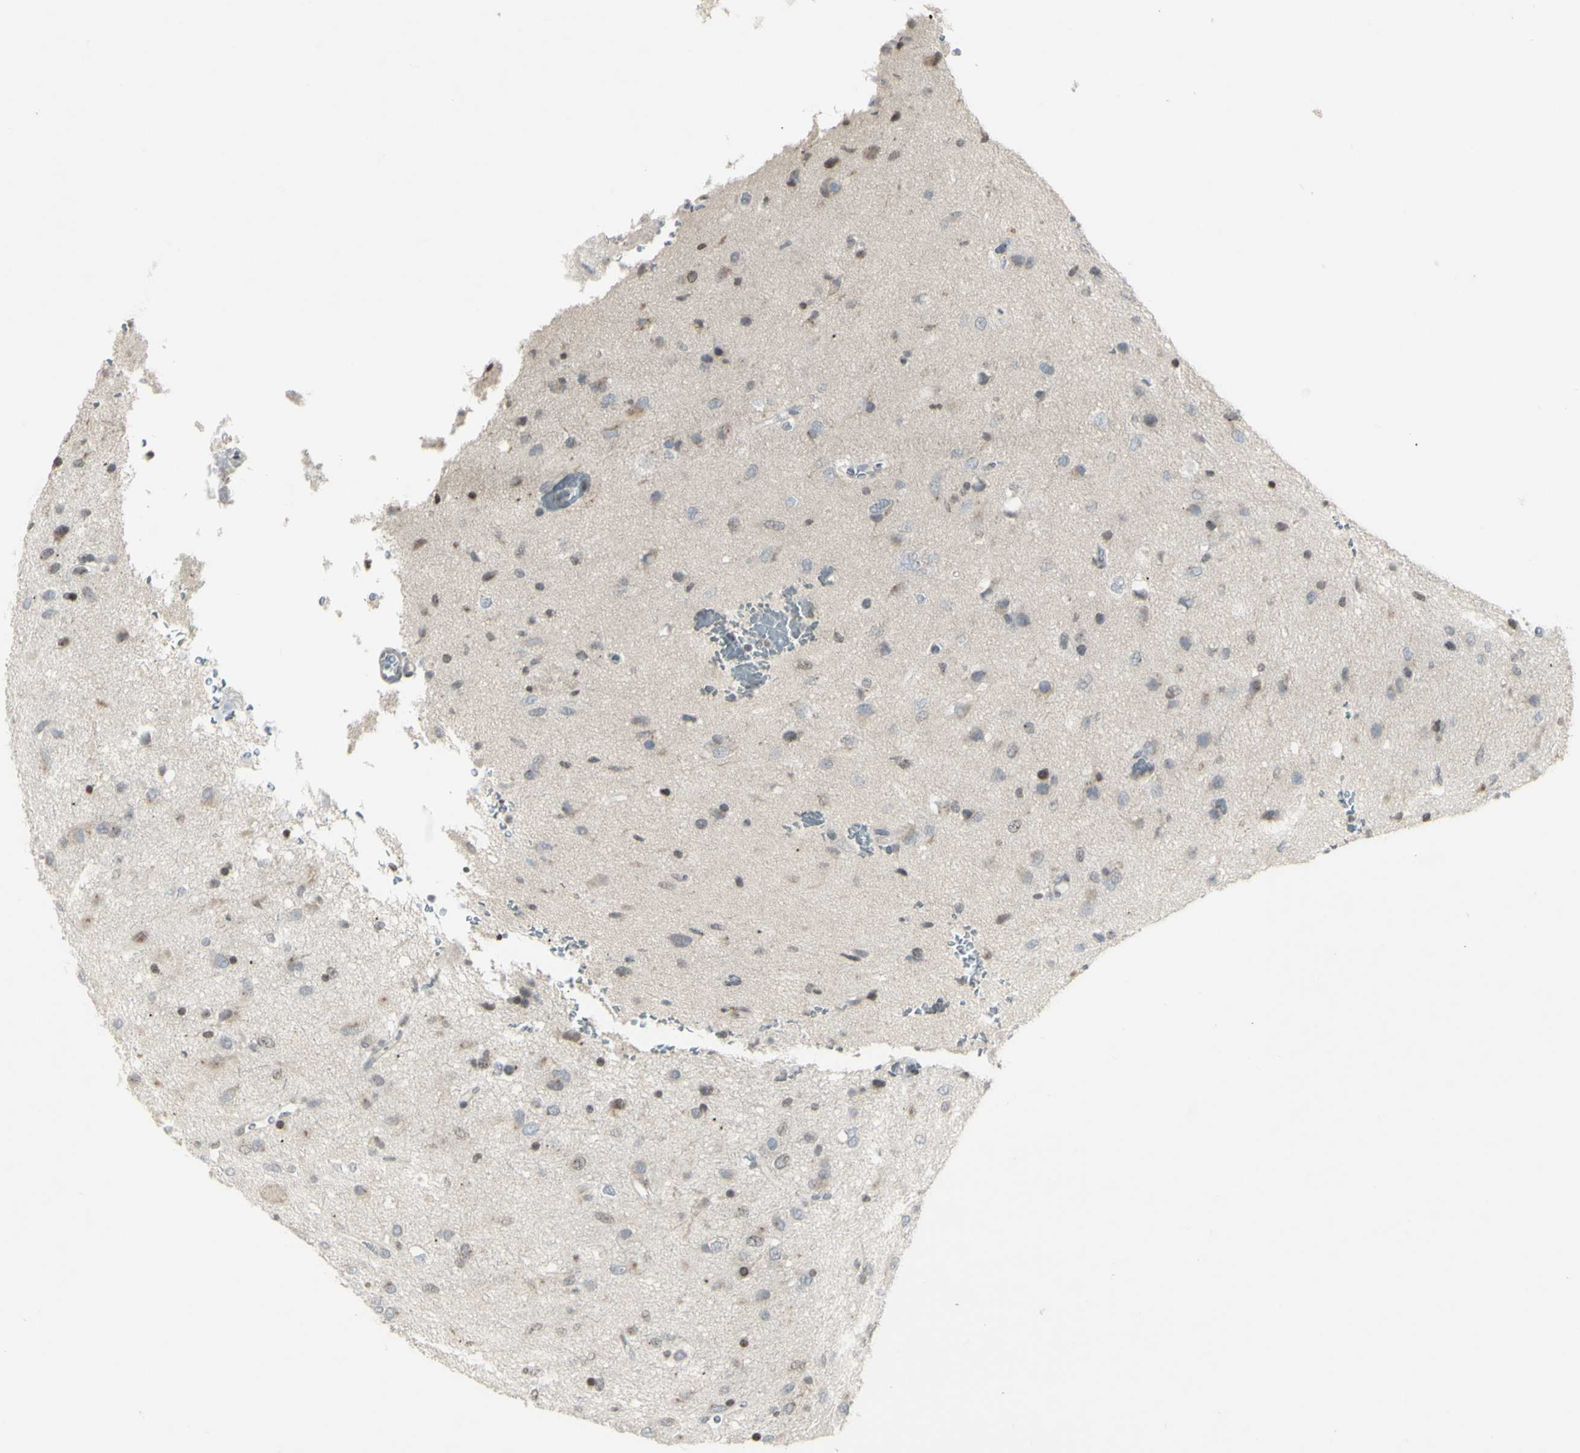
{"staining": {"intensity": "weak", "quantity": "25%-75%", "location": "cytoplasmic/membranous,nuclear"}, "tissue": "glioma", "cell_type": "Tumor cells", "image_type": "cancer", "snomed": [{"axis": "morphology", "description": "Glioma, malignant, Low grade"}, {"axis": "topography", "description": "Brain"}], "caption": "A brown stain shows weak cytoplasmic/membranous and nuclear expression of a protein in human low-grade glioma (malignant) tumor cells. (Brightfield microscopy of DAB IHC at high magnification).", "gene": "MUC5AC", "patient": {"sex": "male", "age": 77}}